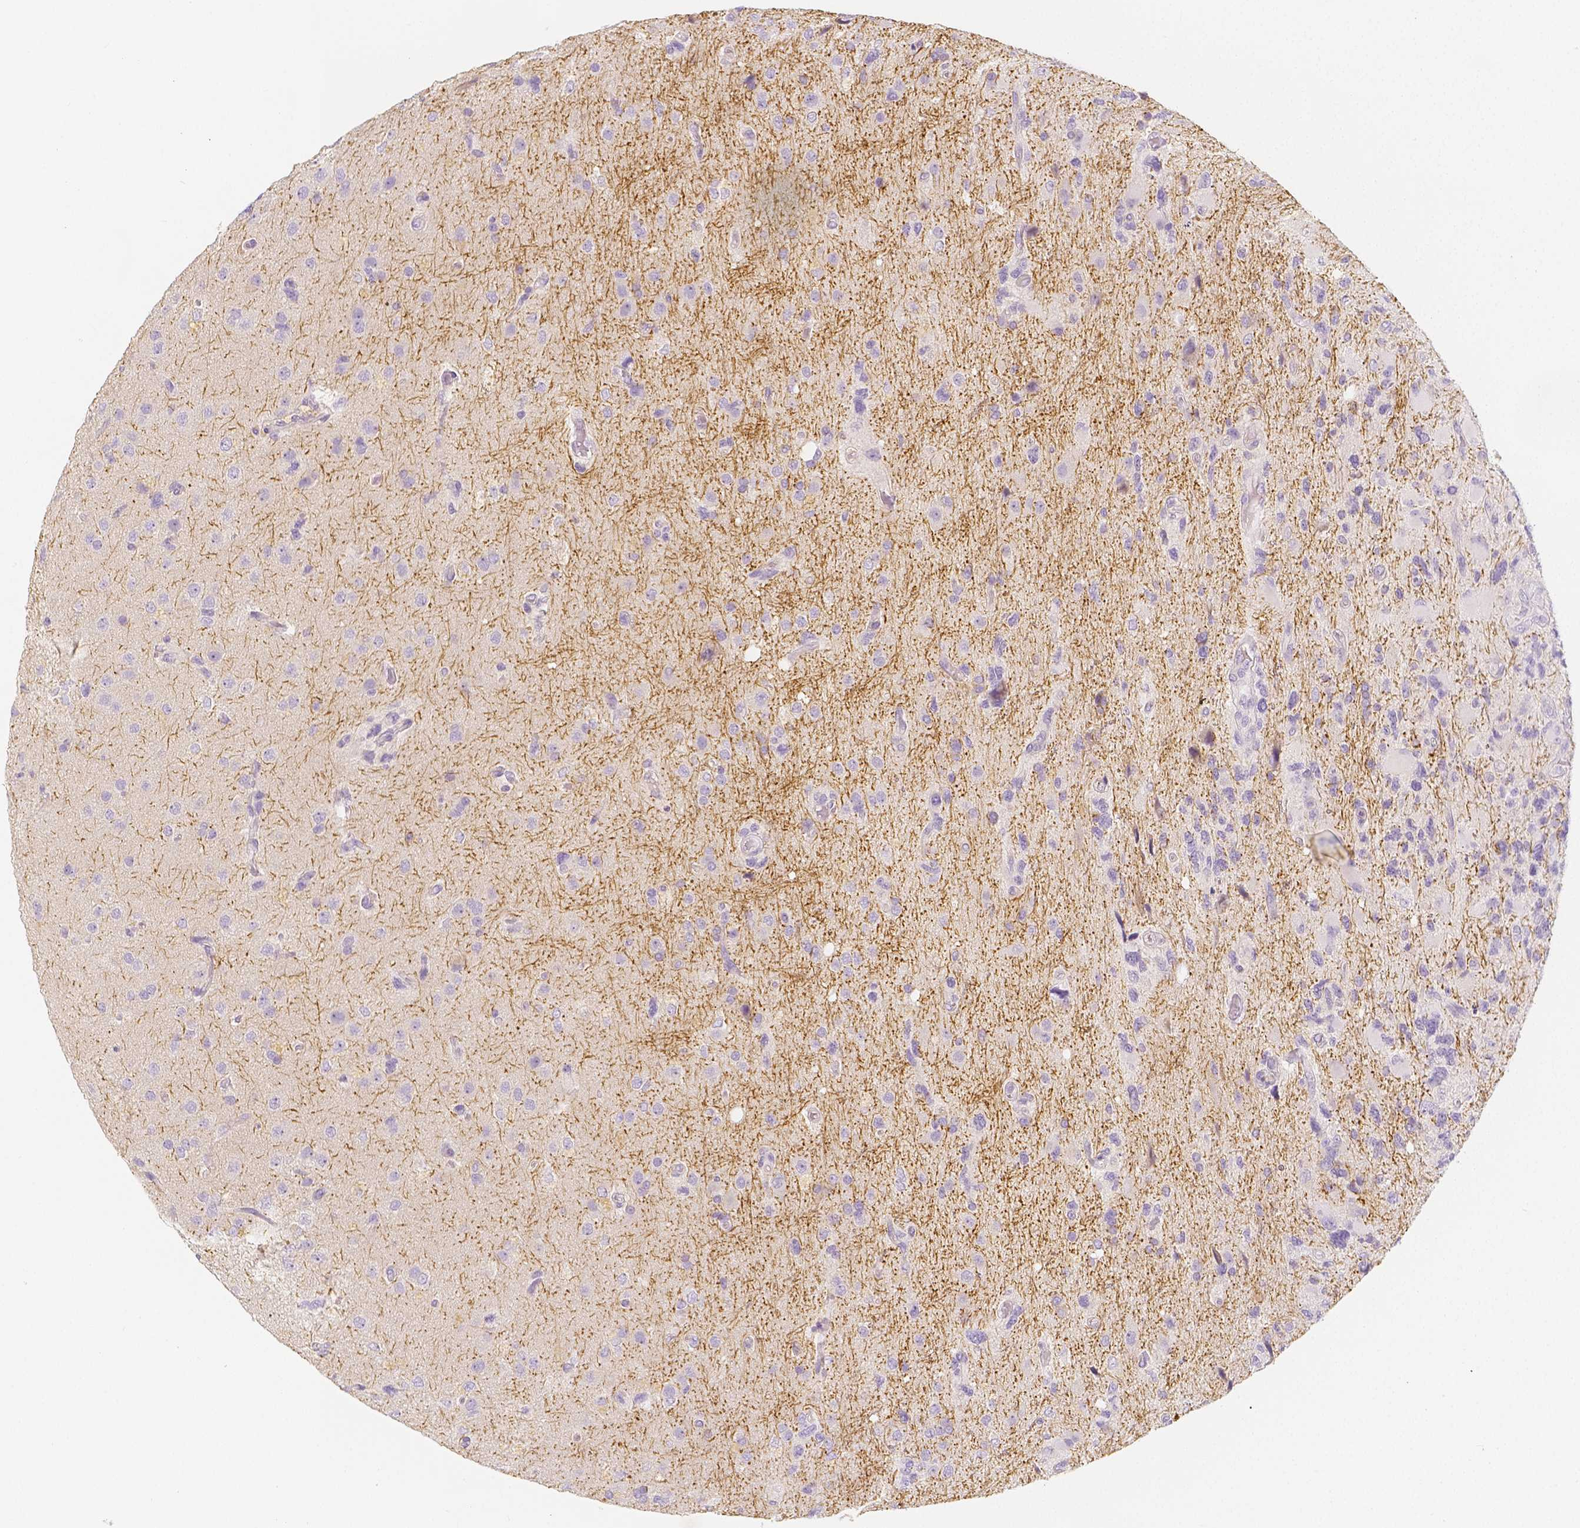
{"staining": {"intensity": "negative", "quantity": "none", "location": "none"}, "tissue": "glioma", "cell_type": "Tumor cells", "image_type": "cancer", "snomed": [{"axis": "morphology", "description": "Glioma, malignant, High grade"}, {"axis": "topography", "description": "Brain"}], "caption": "This is an IHC histopathology image of human malignant glioma (high-grade). There is no expression in tumor cells.", "gene": "BATF", "patient": {"sex": "female", "age": 71}}